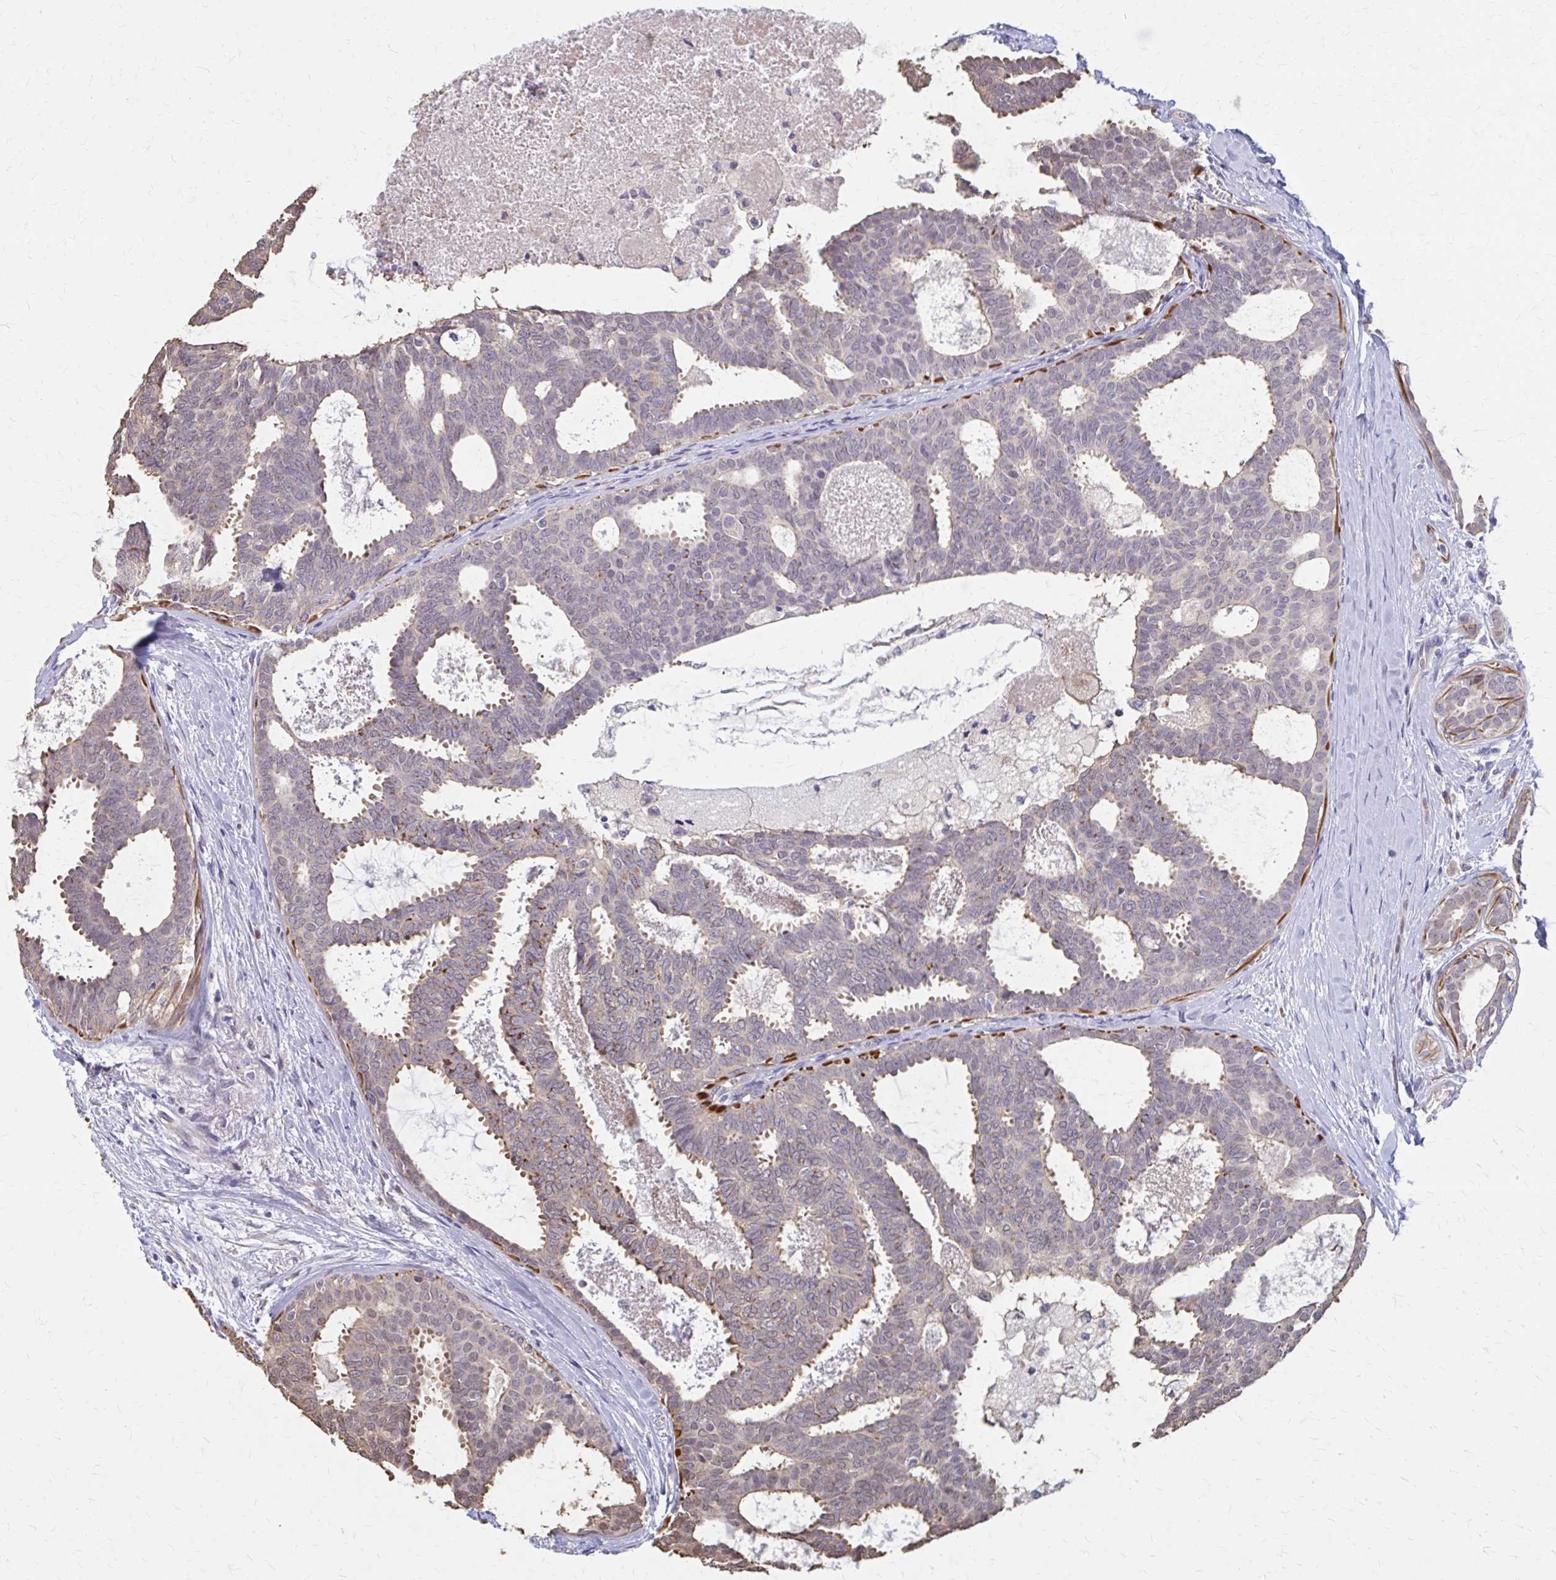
{"staining": {"intensity": "weak", "quantity": "<25%", "location": "cytoplasmic/membranous"}, "tissue": "breast cancer", "cell_type": "Tumor cells", "image_type": "cancer", "snomed": [{"axis": "morphology", "description": "Intraductal carcinoma, in situ"}, {"axis": "morphology", "description": "Duct carcinoma"}, {"axis": "morphology", "description": "Lobular carcinoma, in situ"}, {"axis": "topography", "description": "Breast"}], "caption": "Micrograph shows no significant protein staining in tumor cells of breast intraductal carcinoma,  in situ.", "gene": "IFI44L", "patient": {"sex": "female", "age": 44}}